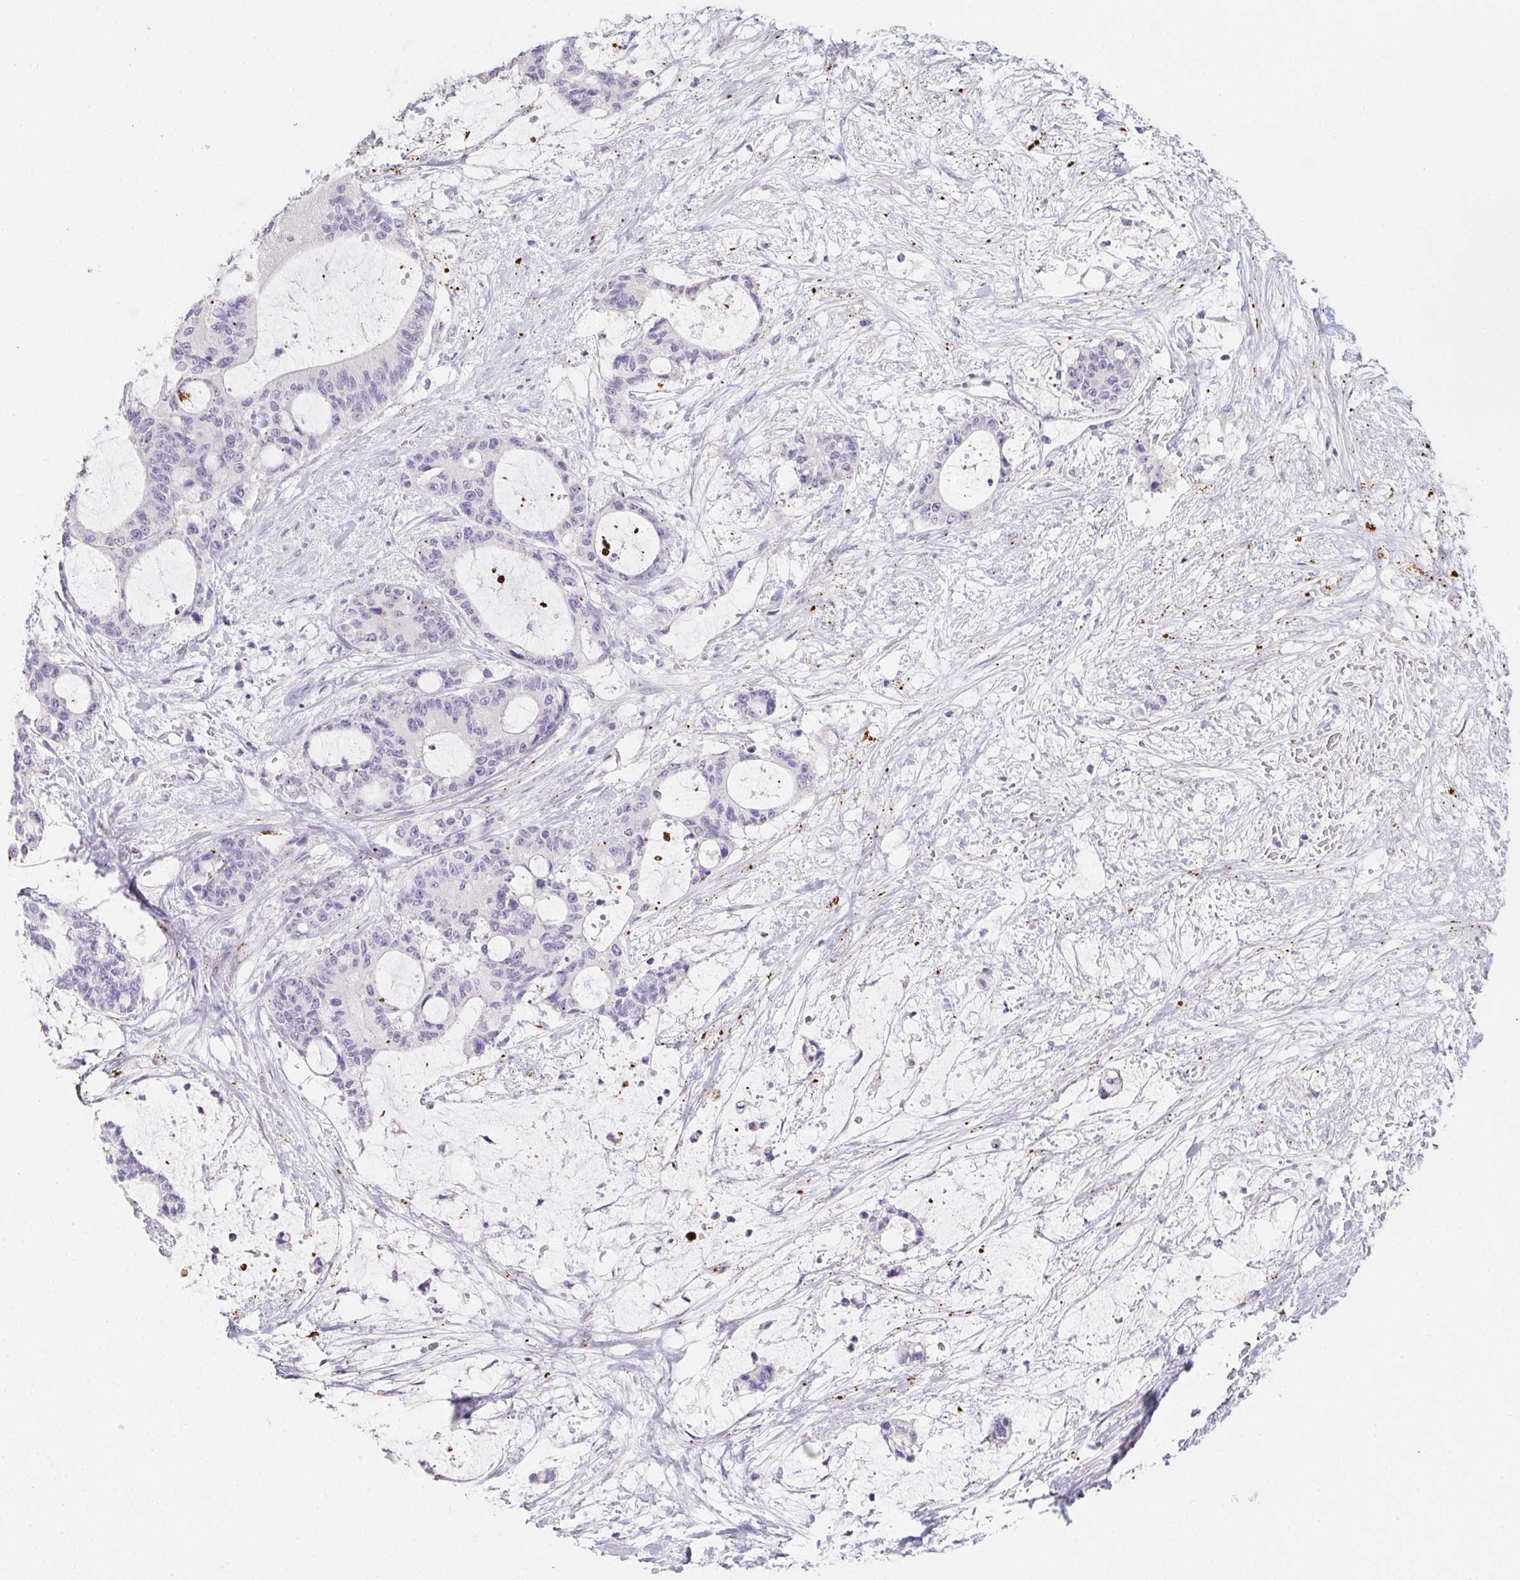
{"staining": {"intensity": "negative", "quantity": "none", "location": "none"}, "tissue": "liver cancer", "cell_type": "Tumor cells", "image_type": "cancer", "snomed": [{"axis": "morphology", "description": "Normal tissue, NOS"}, {"axis": "morphology", "description": "Cholangiocarcinoma"}, {"axis": "topography", "description": "Liver"}, {"axis": "topography", "description": "Peripheral nerve tissue"}], "caption": "The immunohistochemistry micrograph has no significant positivity in tumor cells of cholangiocarcinoma (liver) tissue.", "gene": "MYL4", "patient": {"sex": "female", "age": 73}}